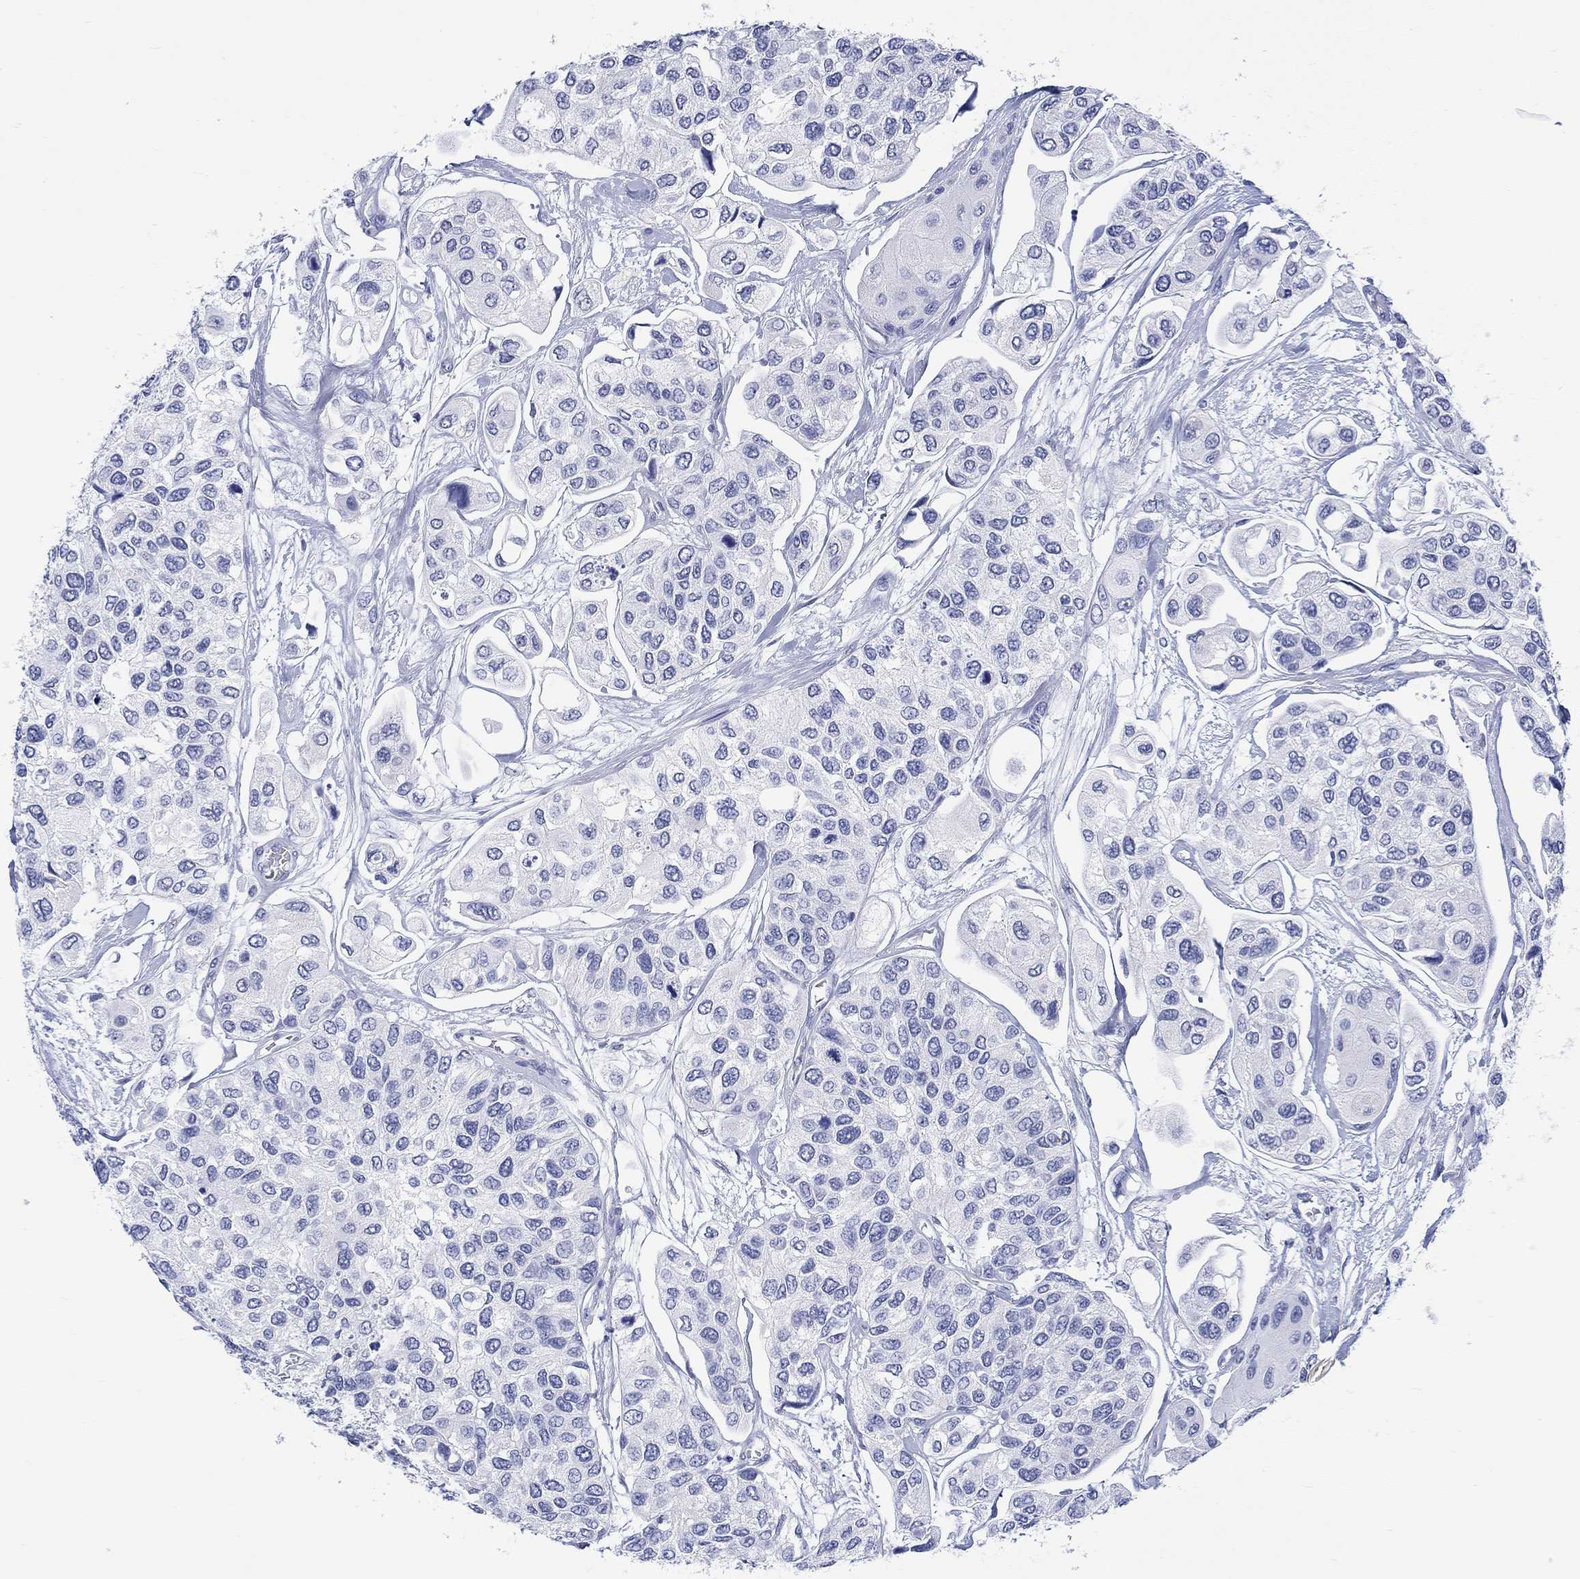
{"staining": {"intensity": "negative", "quantity": "none", "location": "none"}, "tissue": "urothelial cancer", "cell_type": "Tumor cells", "image_type": "cancer", "snomed": [{"axis": "morphology", "description": "Urothelial carcinoma, High grade"}, {"axis": "topography", "description": "Urinary bladder"}], "caption": "Urothelial cancer was stained to show a protein in brown. There is no significant expression in tumor cells.", "gene": "MSI1", "patient": {"sex": "male", "age": 77}}